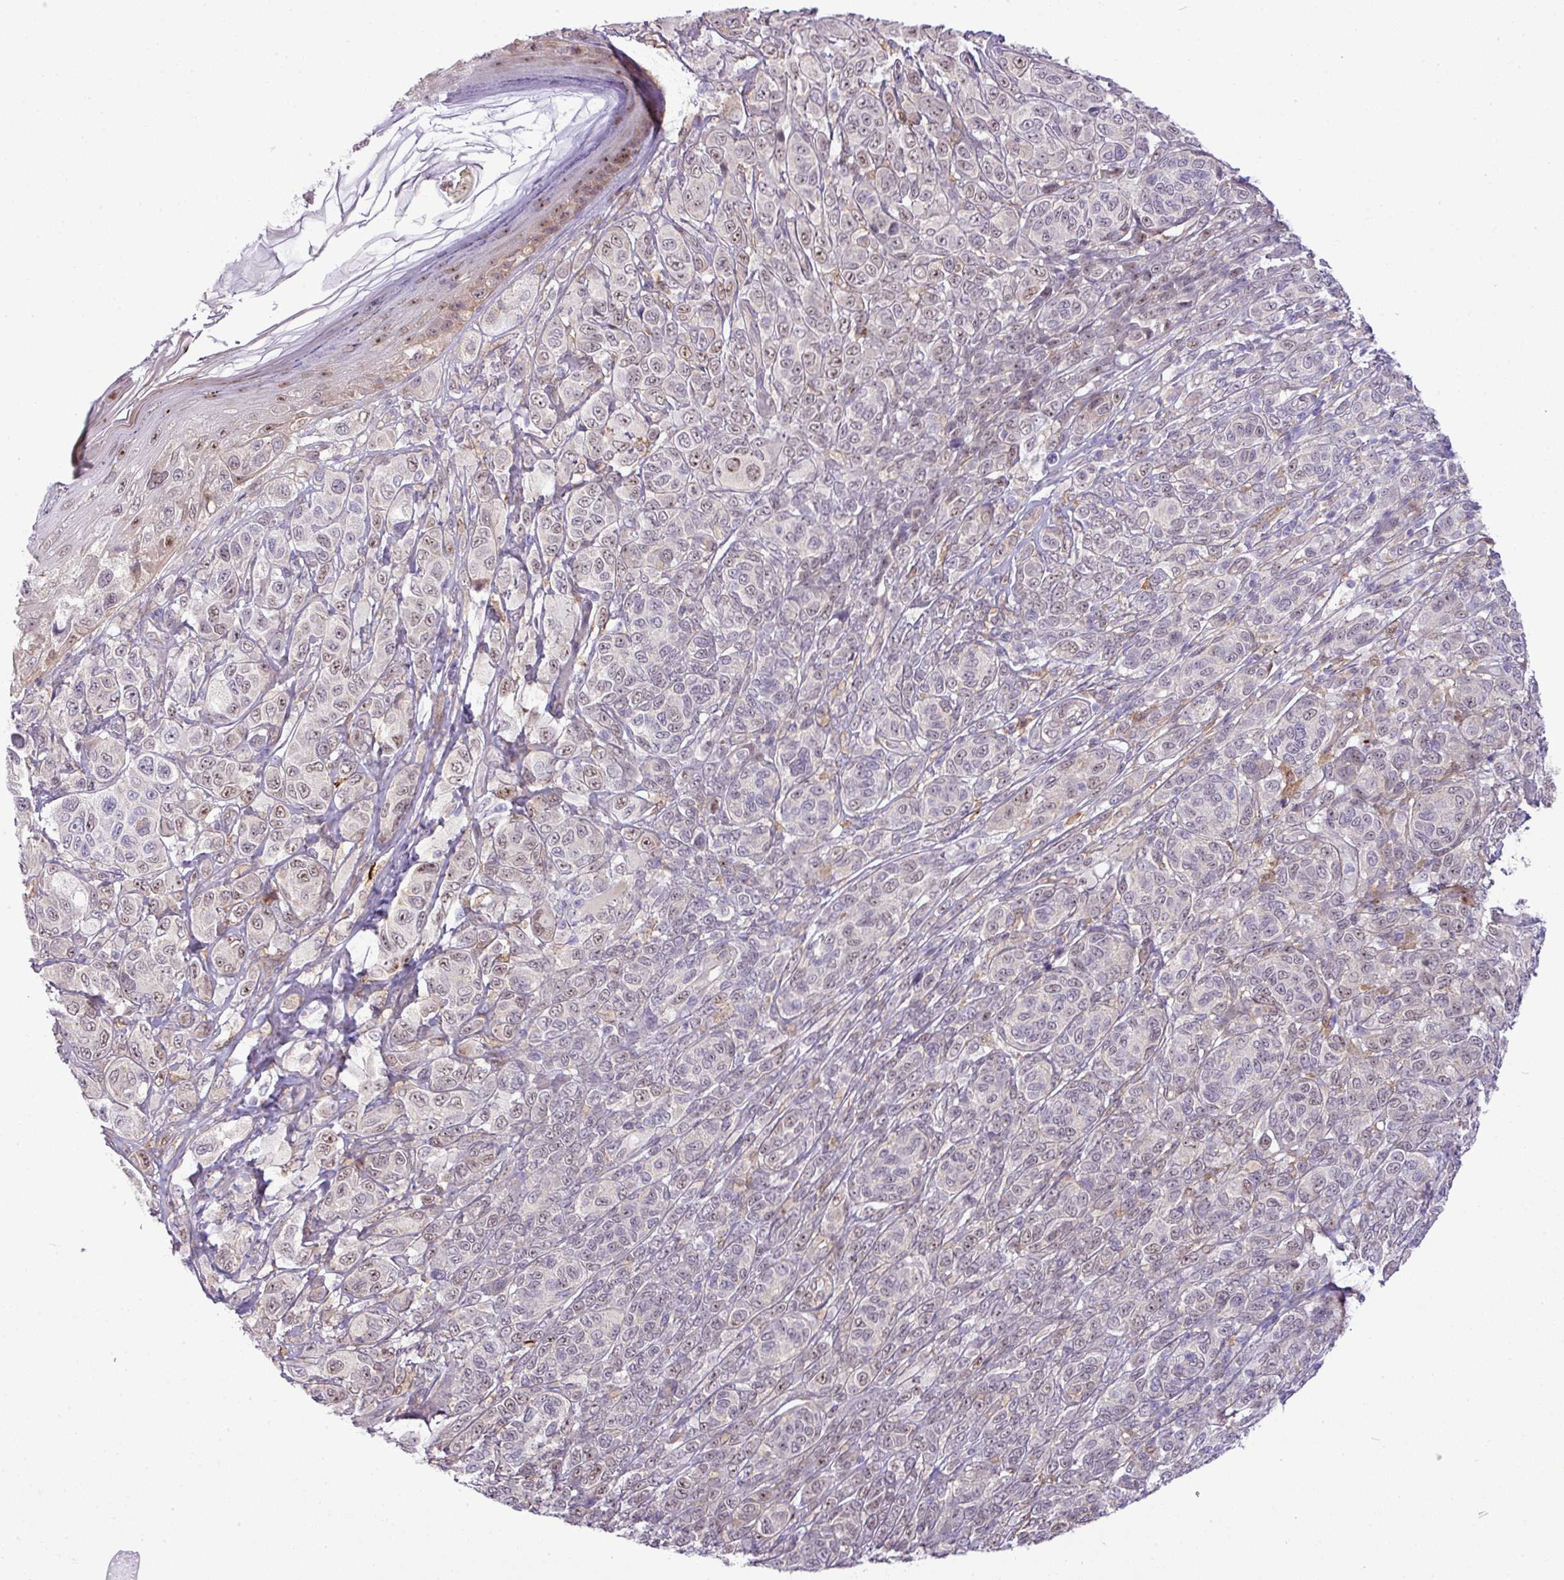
{"staining": {"intensity": "weak", "quantity": "25%-75%", "location": "nuclear"}, "tissue": "melanoma", "cell_type": "Tumor cells", "image_type": "cancer", "snomed": [{"axis": "morphology", "description": "Malignant melanoma, NOS"}, {"axis": "topography", "description": "Skin"}], "caption": "High-power microscopy captured an immunohistochemistry (IHC) micrograph of melanoma, revealing weak nuclear staining in approximately 25%-75% of tumor cells. Nuclei are stained in blue.", "gene": "MAK16", "patient": {"sex": "male", "age": 42}}